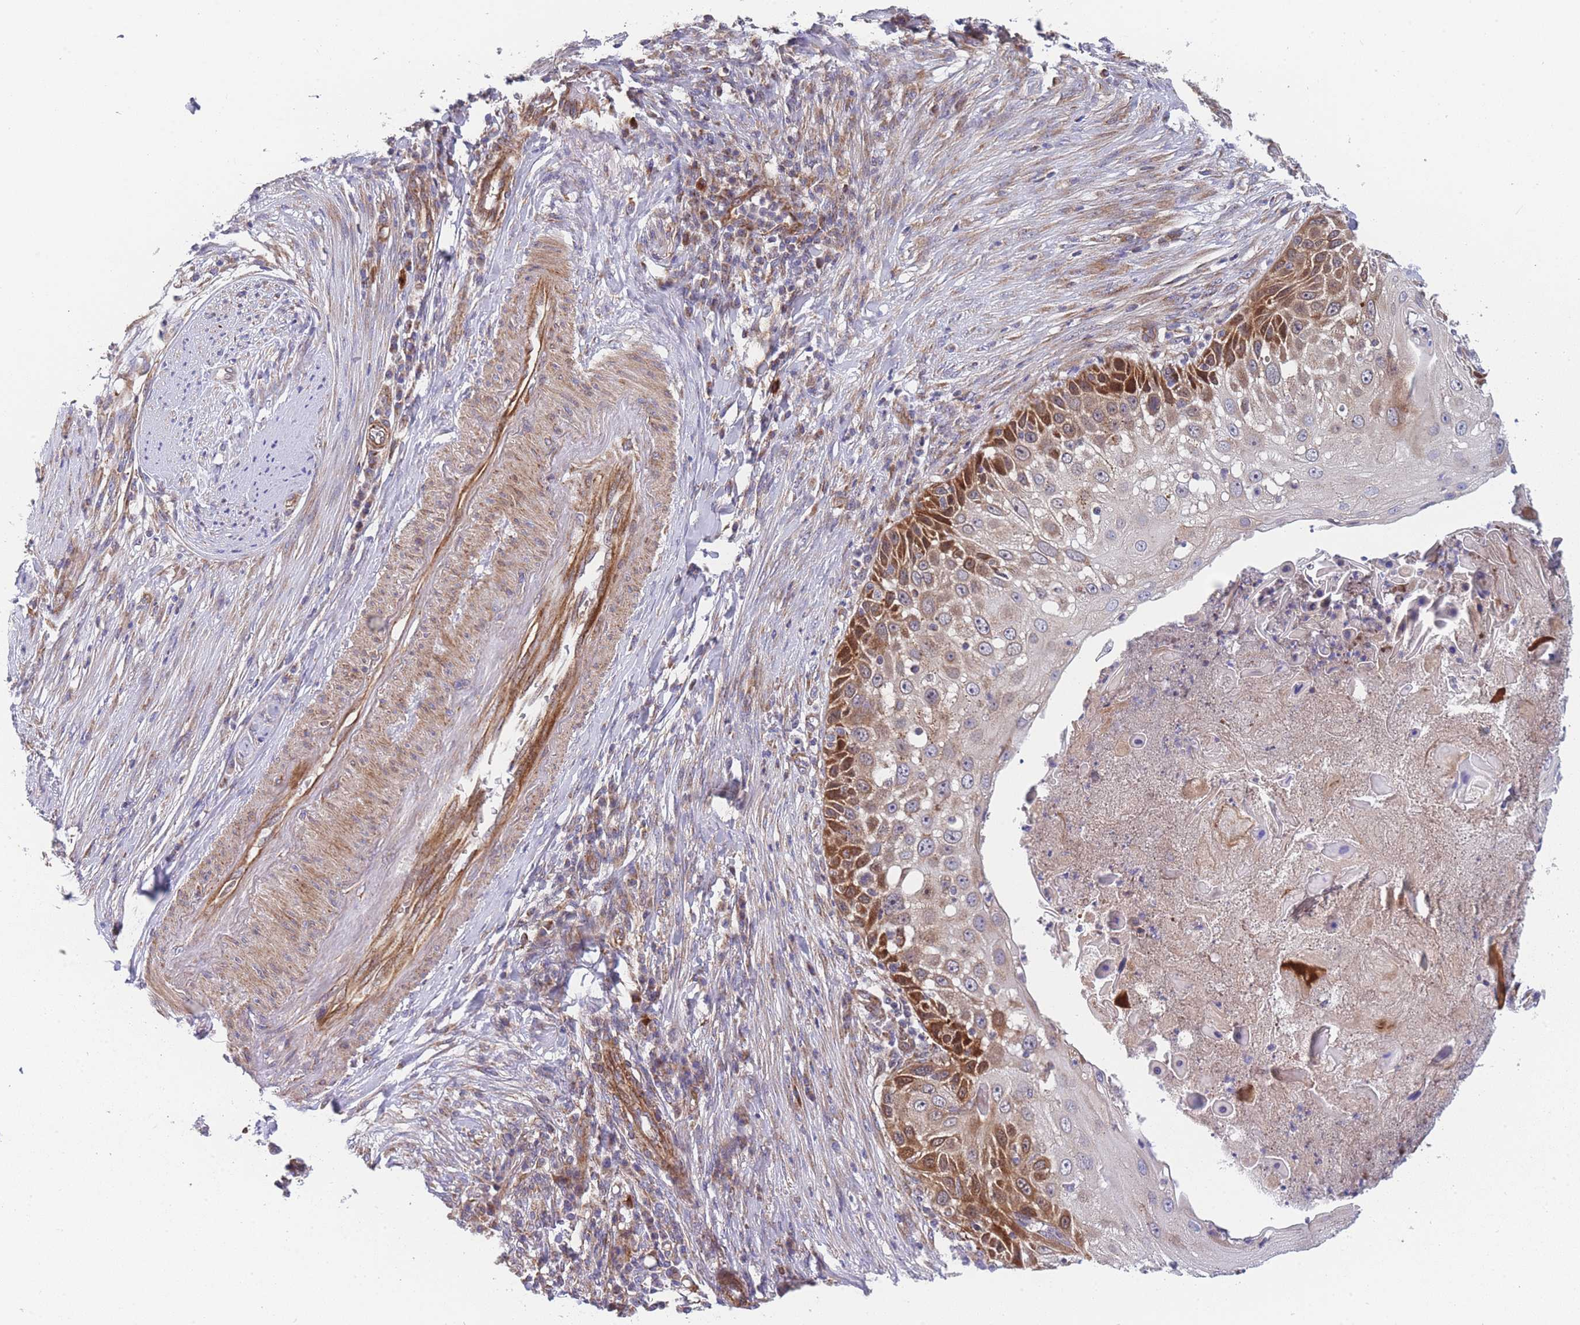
{"staining": {"intensity": "strong", "quantity": "<25%", "location": "cytoplasmic/membranous"}, "tissue": "skin cancer", "cell_type": "Tumor cells", "image_type": "cancer", "snomed": [{"axis": "morphology", "description": "Squamous cell carcinoma, NOS"}, {"axis": "topography", "description": "Skin"}], "caption": "DAB (3,3'-diaminobenzidine) immunohistochemical staining of human skin cancer displays strong cytoplasmic/membranous protein expression in approximately <25% of tumor cells. (IHC, brightfield microscopy, high magnification).", "gene": "MTRES1", "patient": {"sex": "female", "age": 44}}